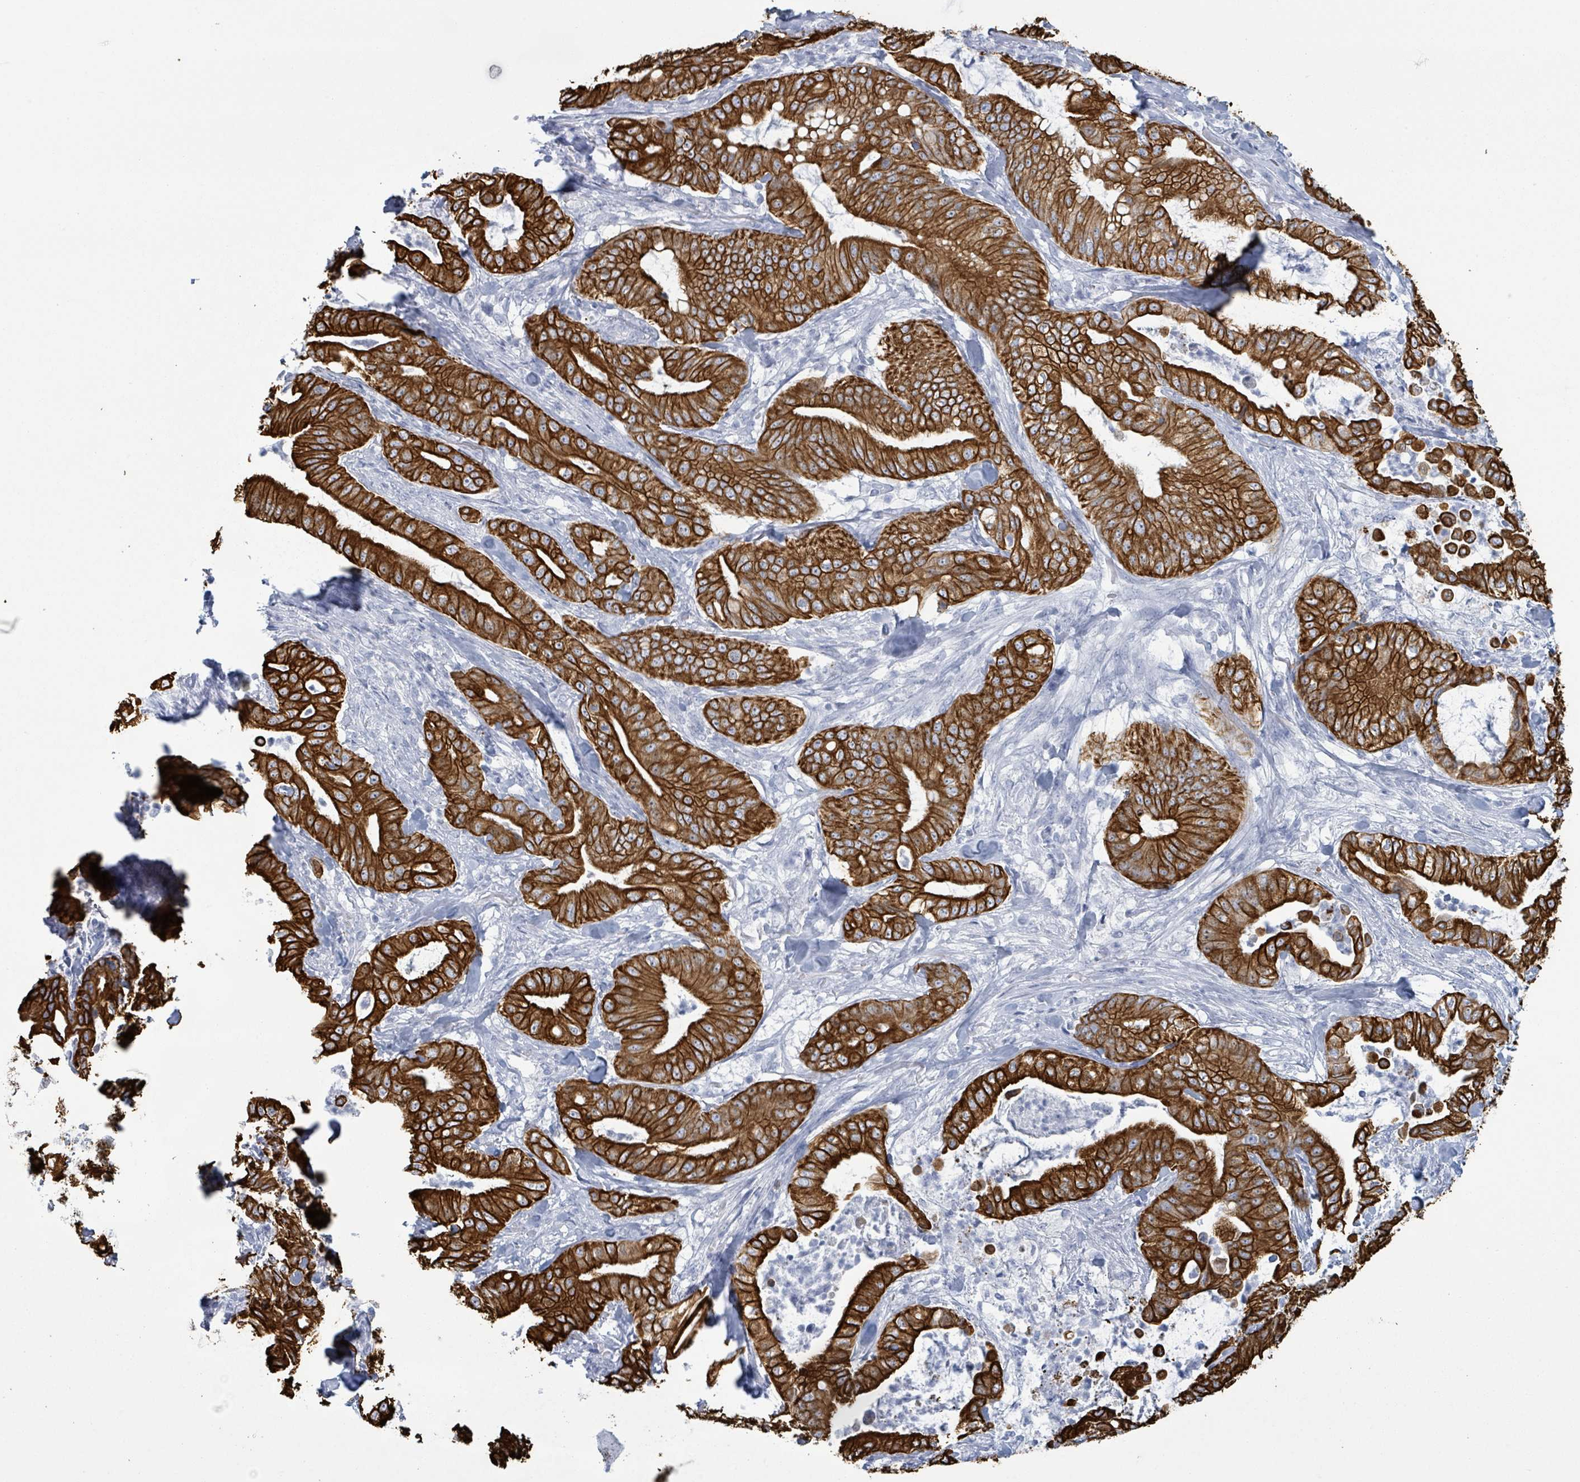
{"staining": {"intensity": "strong", "quantity": ">75%", "location": "cytoplasmic/membranous"}, "tissue": "pancreatic cancer", "cell_type": "Tumor cells", "image_type": "cancer", "snomed": [{"axis": "morphology", "description": "Adenocarcinoma, NOS"}, {"axis": "topography", "description": "Pancreas"}], "caption": "Immunohistochemistry (IHC) histopathology image of human pancreatic adenocarcinoma stained for a protein (brown), which exhibits high levels of strong cytoplasmic/membranous positivity in about >75% of tumor cells.", "gene": "KRT8", "patient": {"sex": "male", "age": 71}}